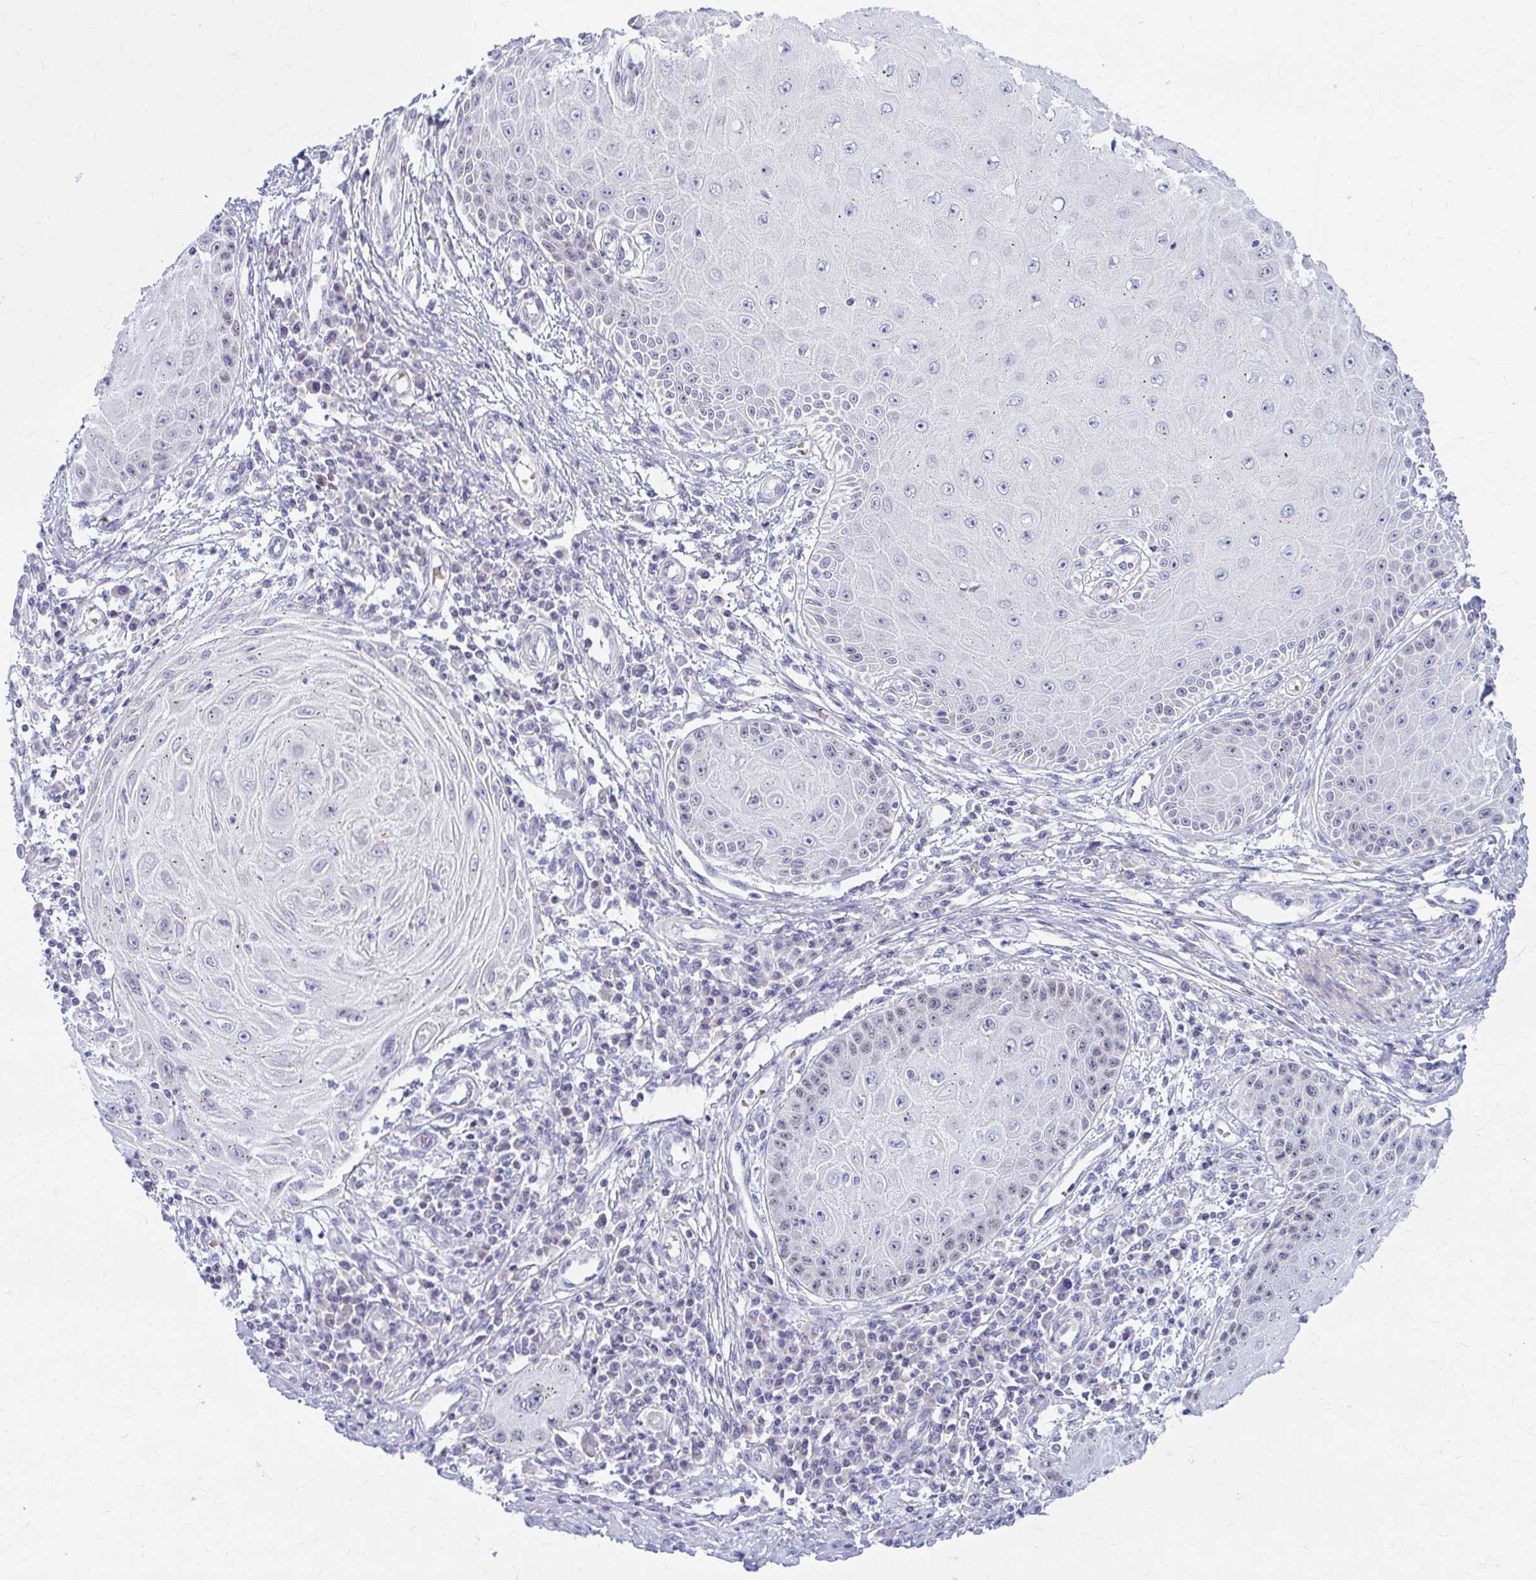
{"staining": {"intensity": "weak", "quantity": "<25%", "location": "nuclear"}, "tissue": "skin cancer", "cell_type": "Tumor cells", "image_type": "cancer", "snomed": [{"axis": "morphology", "description": "Squamous cell carcinoma, NOS"}, {"axis": "topography", "description": "Skin"}, {"axis": "topography", "description": "Vulva"}], "caption": "Tumor cells are negative for brown protein staining in skin cancer.", "gene": "RADIL", "patient": {"sex": "female", "age": 44}}